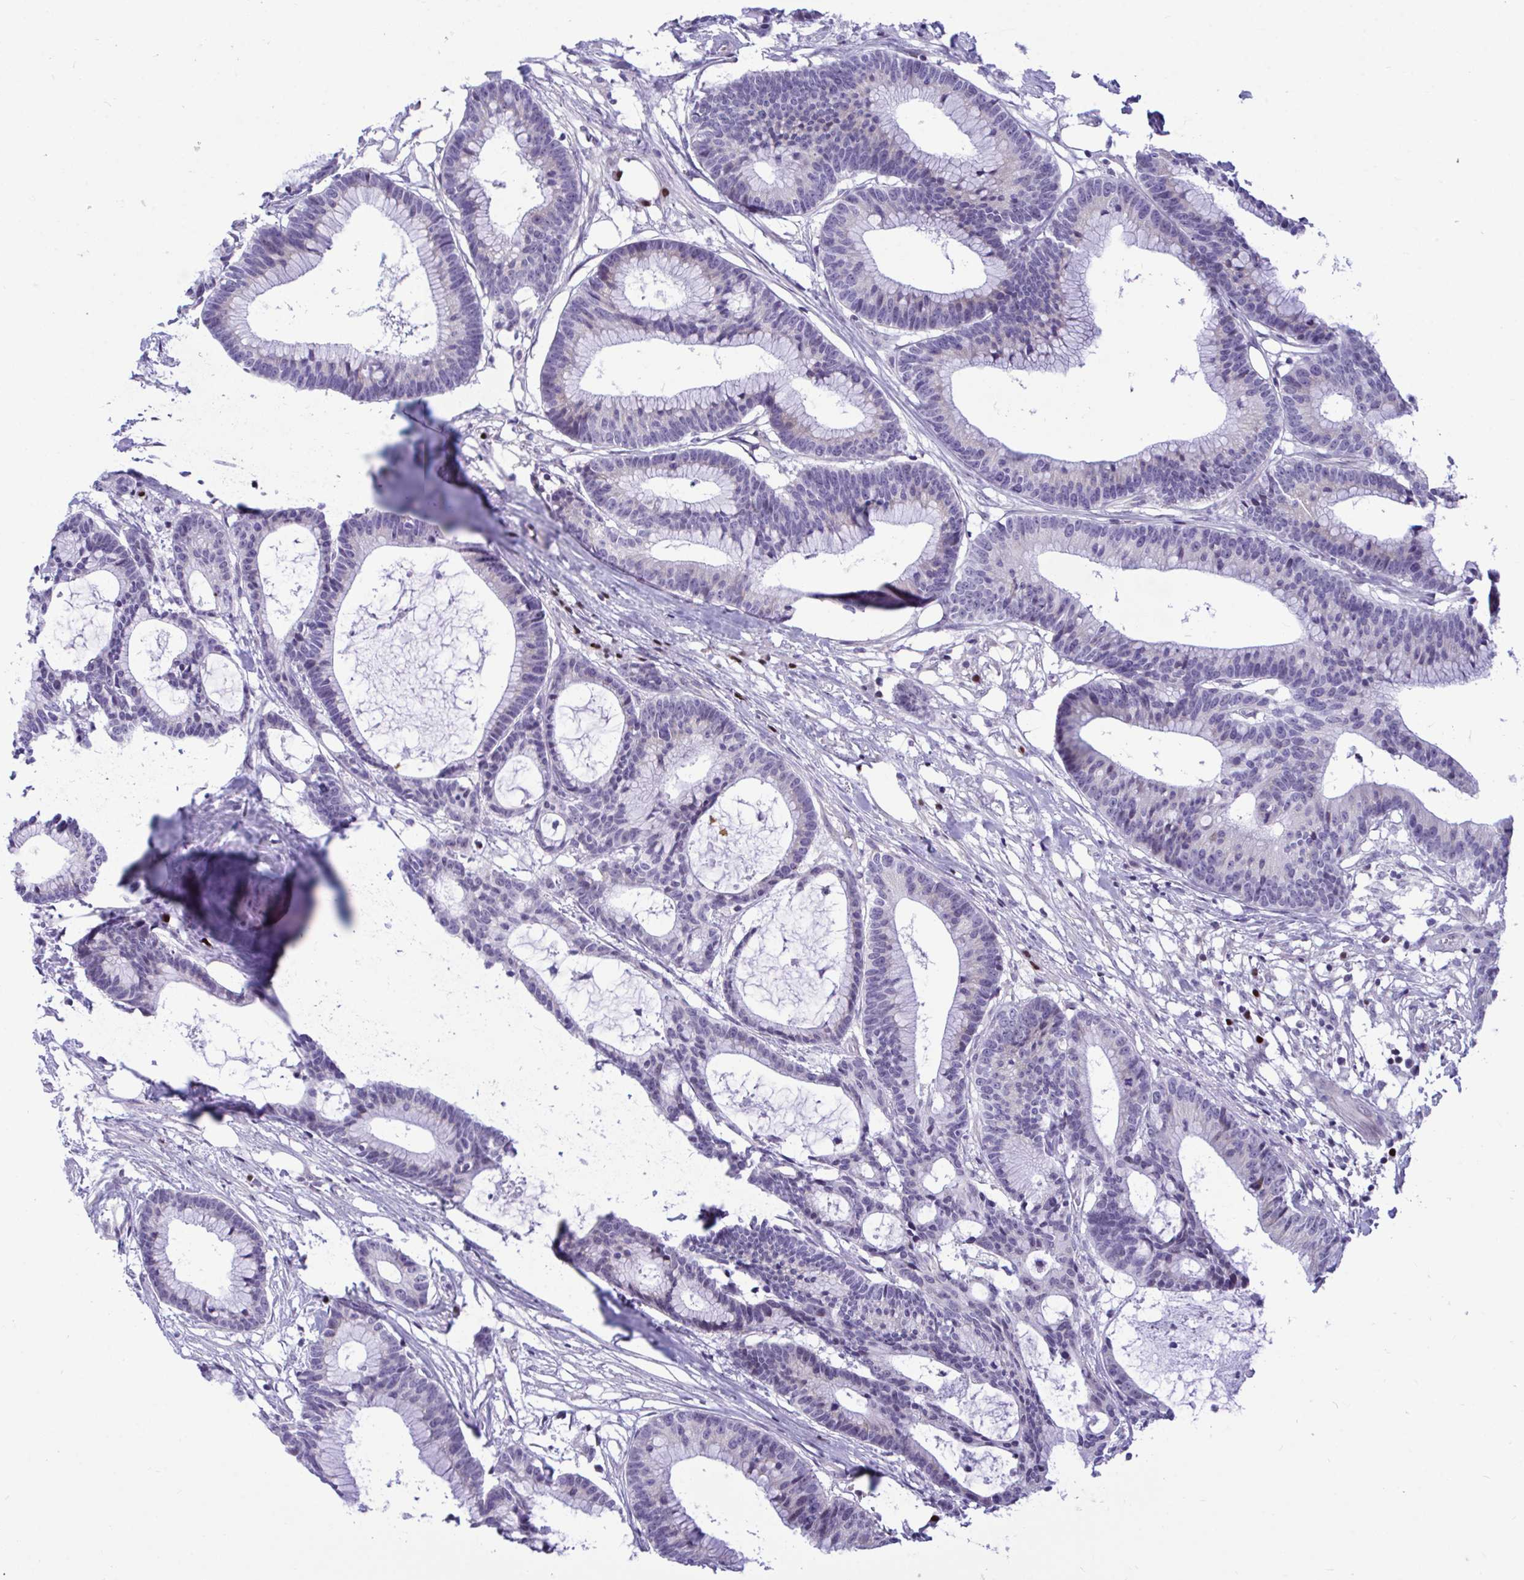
{"staining": {"intensity": "negative", "quantity": "none", "location": "none"}, "tissue": "colorectal cancer", "cell_type": "Tumor cells", "image_type": "cancer", "snomed": [{"axis": "morphology", "description": "Adenocarcinoma, NOS"}, {"axis": "topography", "description": "Colon"}], "caption": "Immunohistochemistry micrograph of neoplastic tissue: human colorectal adenocarcinoma stained with DAB (3,3'-diaminobenzidine) displays no significant protein staining in tumor cells.", "gene": "SLC25A51", "patient": {"sex": "female", "age": 78}}